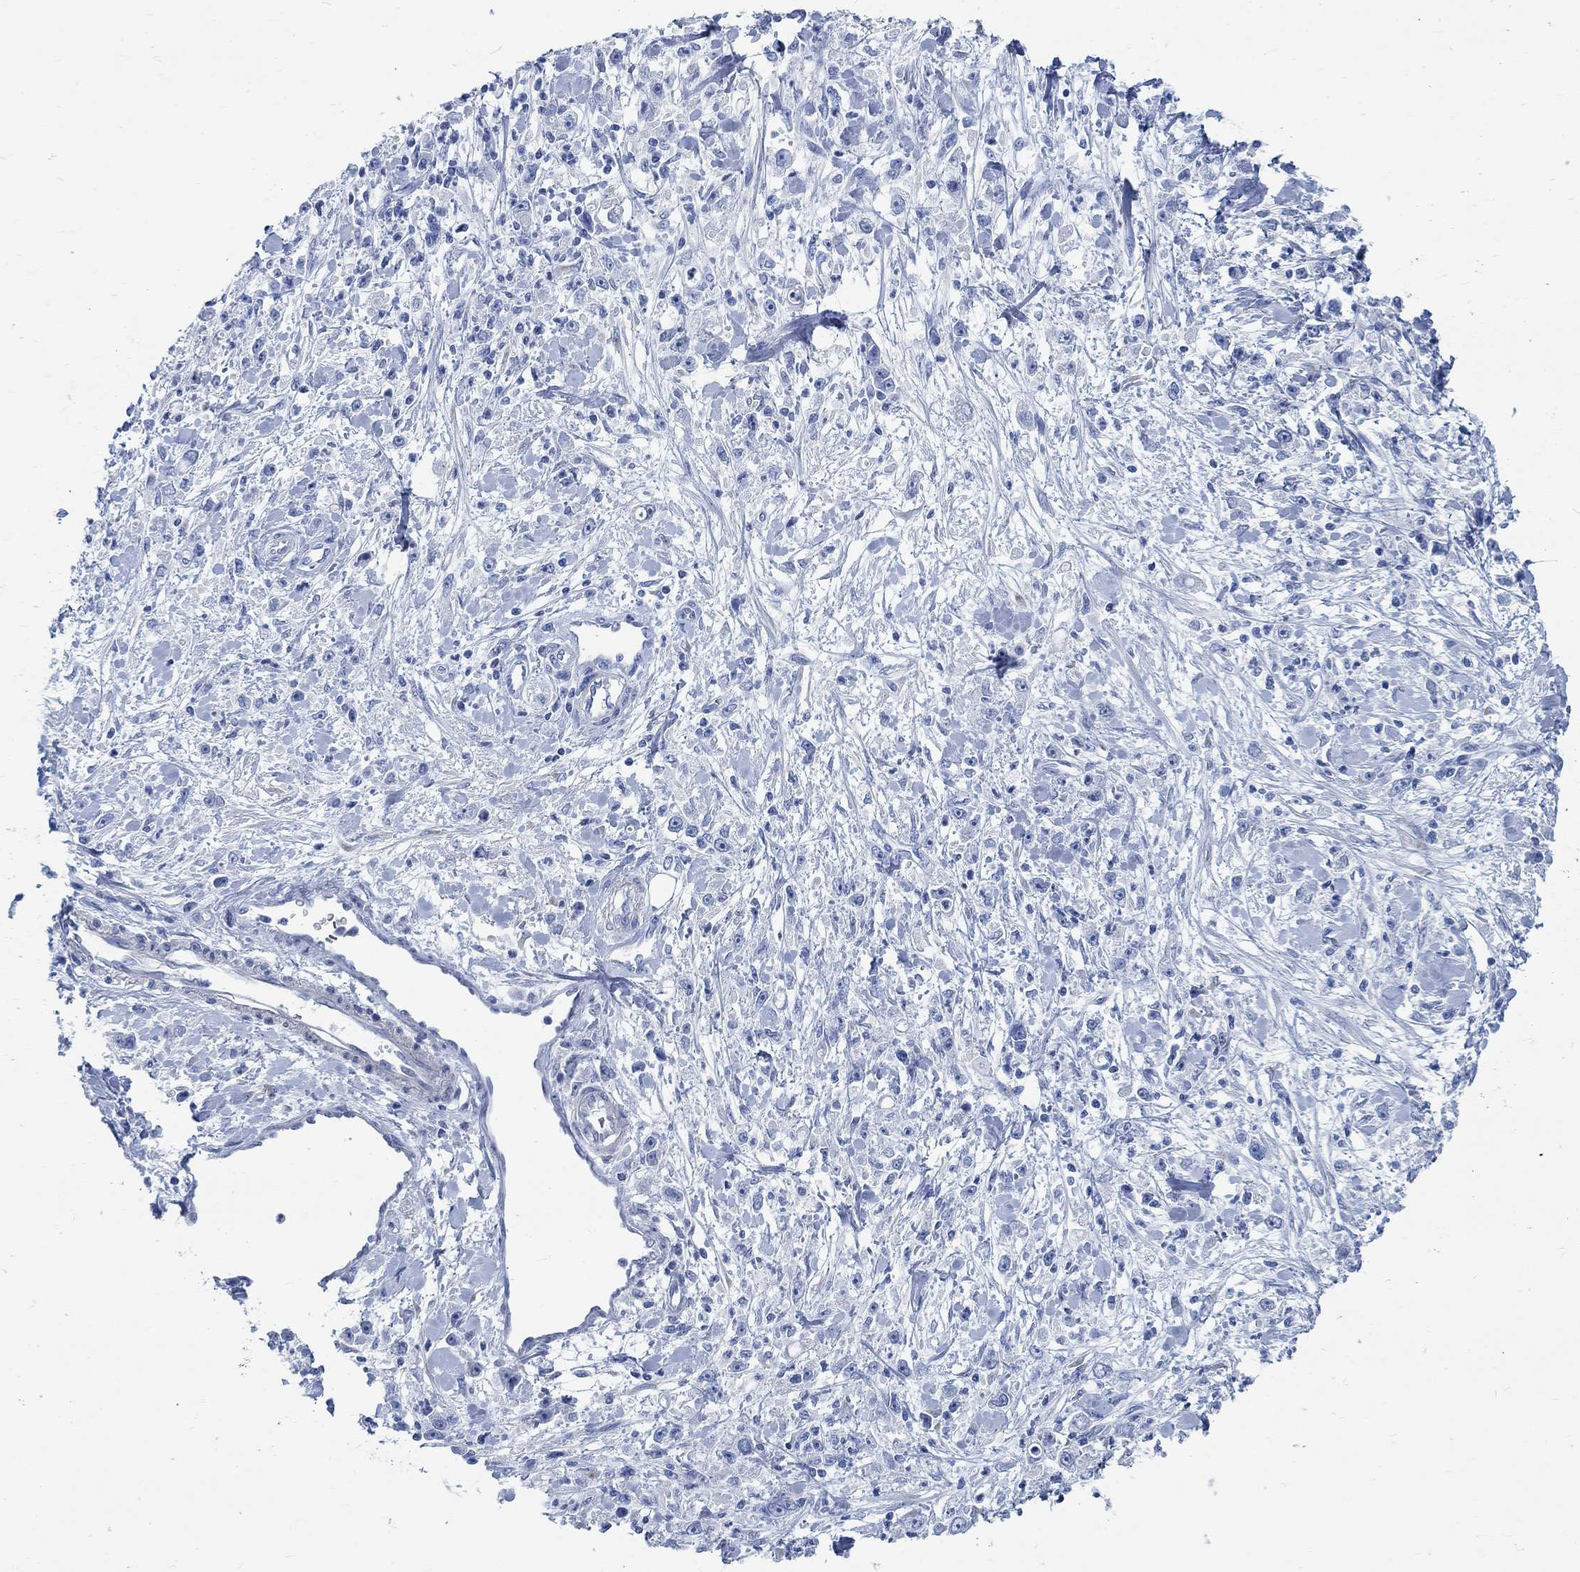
{"staining": {"intensity": "negative", "quantity": "none", "location": "none"}, "tissue": "stomach cancer", "cell_type": "Tumor cells", "image_type": "cancer", "snomed": [{"axis": "morphology", "description": "Adenocarcinoma, NOS"}, {"axis": "topography", "description": "Stomach"}], "caption": "Adenocarcinoma (stomach) stained for a protein using immunohistochemistry demonstrates no expression tumor cells.", "gene": "RBM20", "patient": {"sex": "female", "age": 59}}